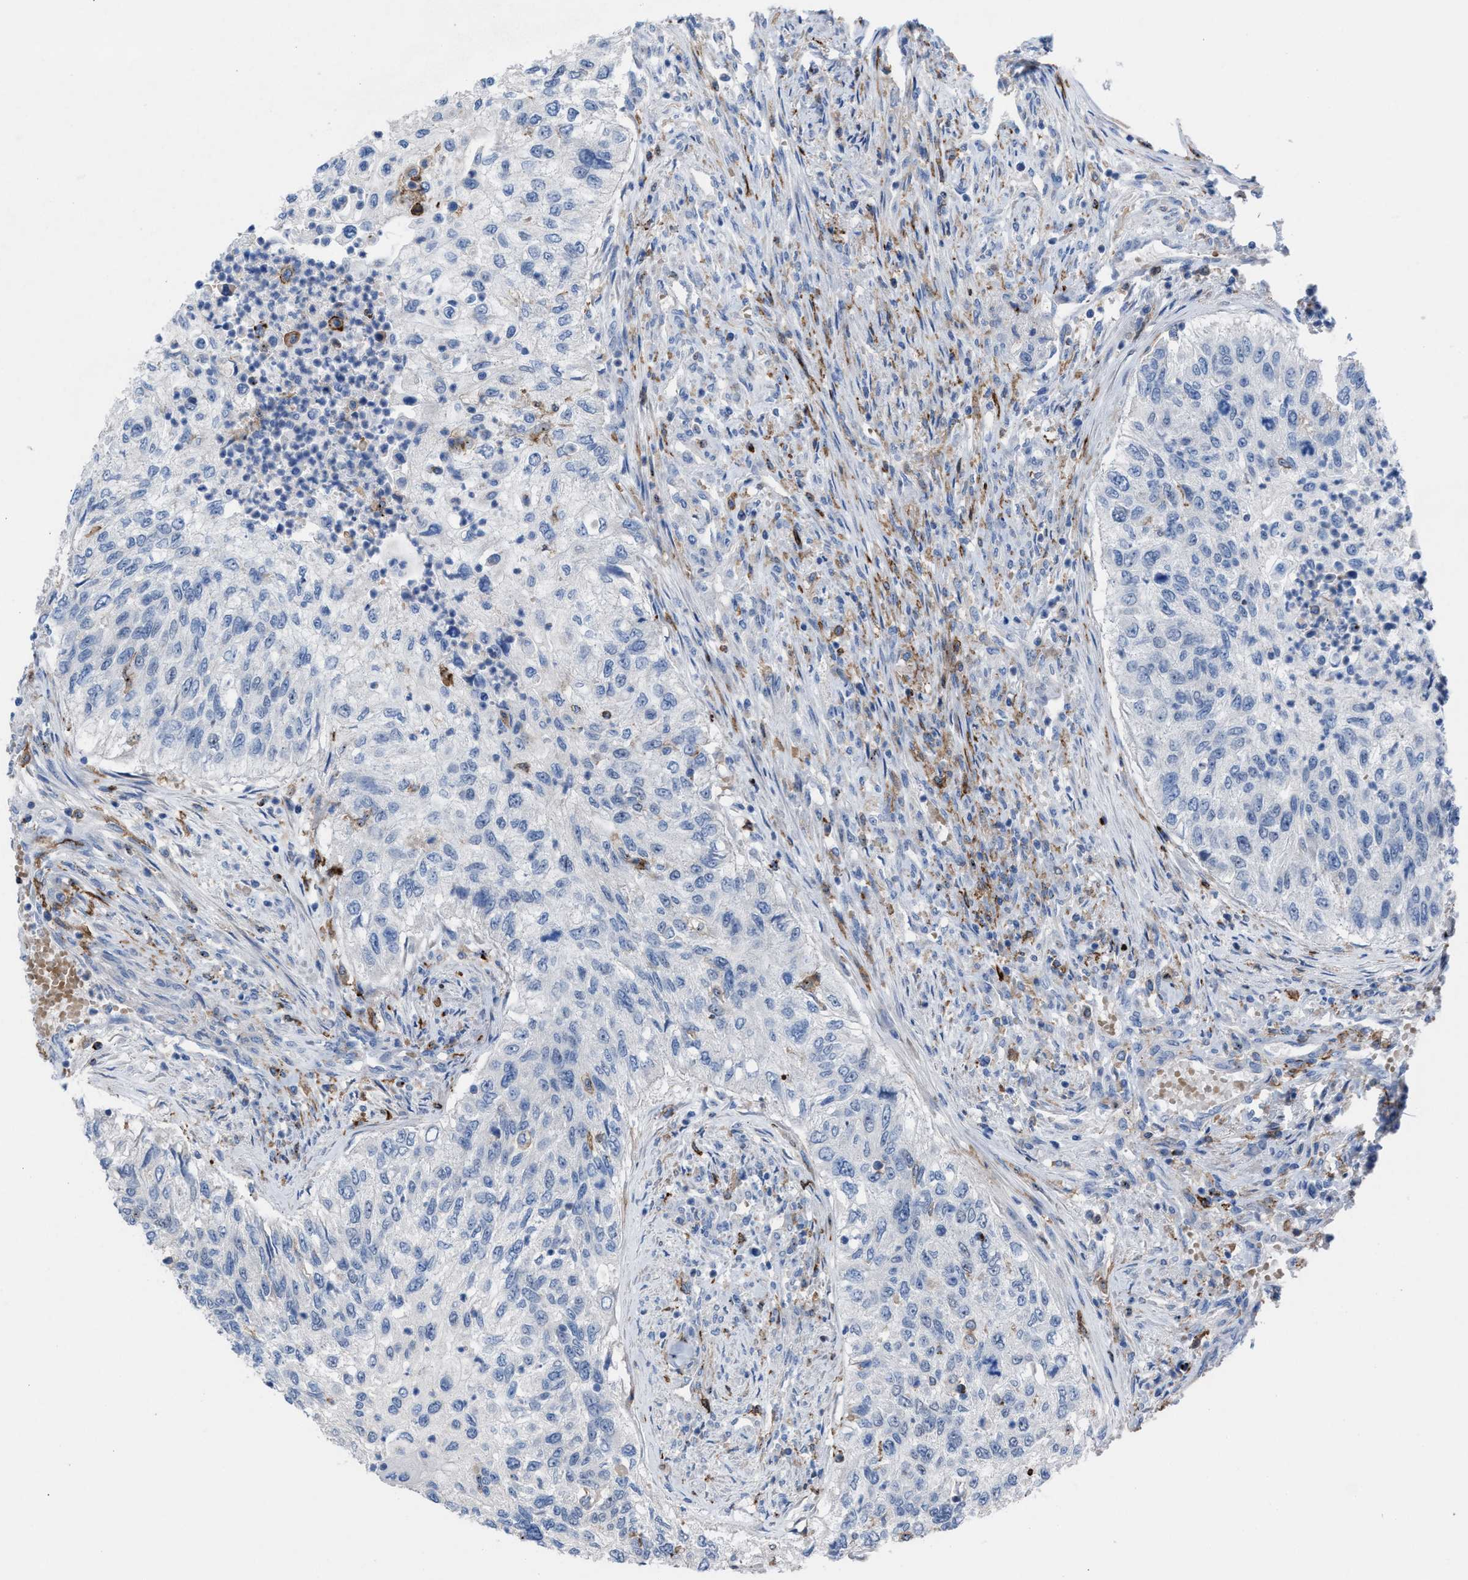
{"staining": {"intensity": "negative", "quantity": "none", "location": "none"}, "tissue": "urothelial cancer", "cell_type": "Tumor cells", "image_type": "cancer", "snomed": [{"axis": "morphology", "description": "Urothelial carcinoma, High grade"}, {"axis": "topography", "description": "Urinary bladder"}], "caption": "Tumor cells show no significant expression in high-grade urothelial carcinoma. (Stains: DAB (3,3'-diaminobenzidine) immunohistochemistry (IHC) with hematoxylin counter stain, Microscopy: brightfield microscopy at high magnification).", "gene": "SLC47A1", "patient": {"sex": "female", "age": 60}}